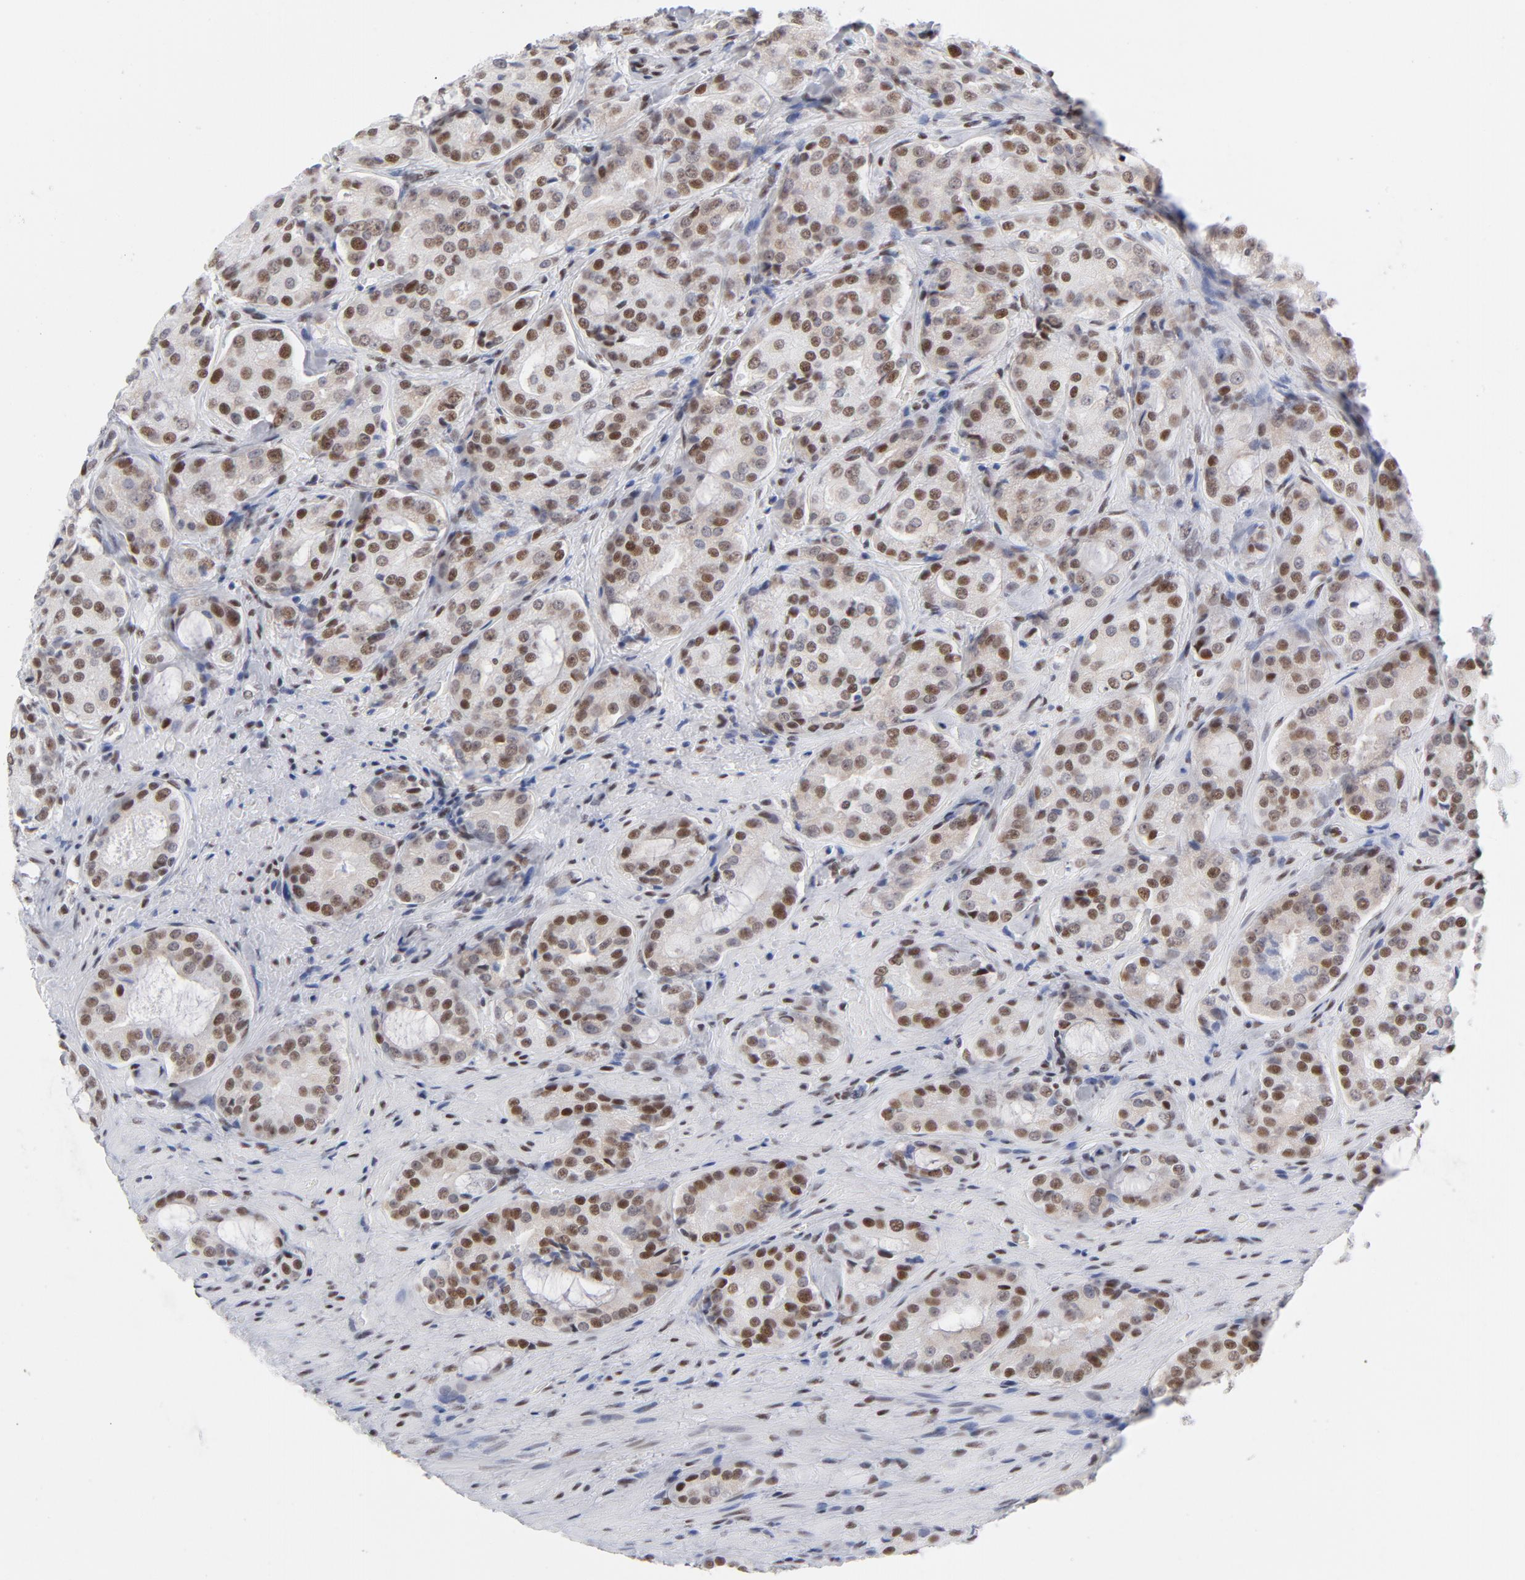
{"staining": {"intensity": "moderate", "quantity": ">75%", "location": "cytoplasmic/membranous,nuclear"}, "tissue": "prostate cancer", "cell_type": "Tumor cells", "image_type": "cancer", "snomed": [{"axis": "morphology", "description": "Adenocarcinoma, High grade"}, {"axis": "topography", "description": "Prostate"}], "caption": "There is medium levels of moderate cytoplasmic/membranous and nuclear staining in tumor cells of prostate high-grade adenocarcinoma, as demonstrated by immunohistochemical staining (brown color).", "gene": "ATF2", "patient": {"sex": "male", "age": 72}}